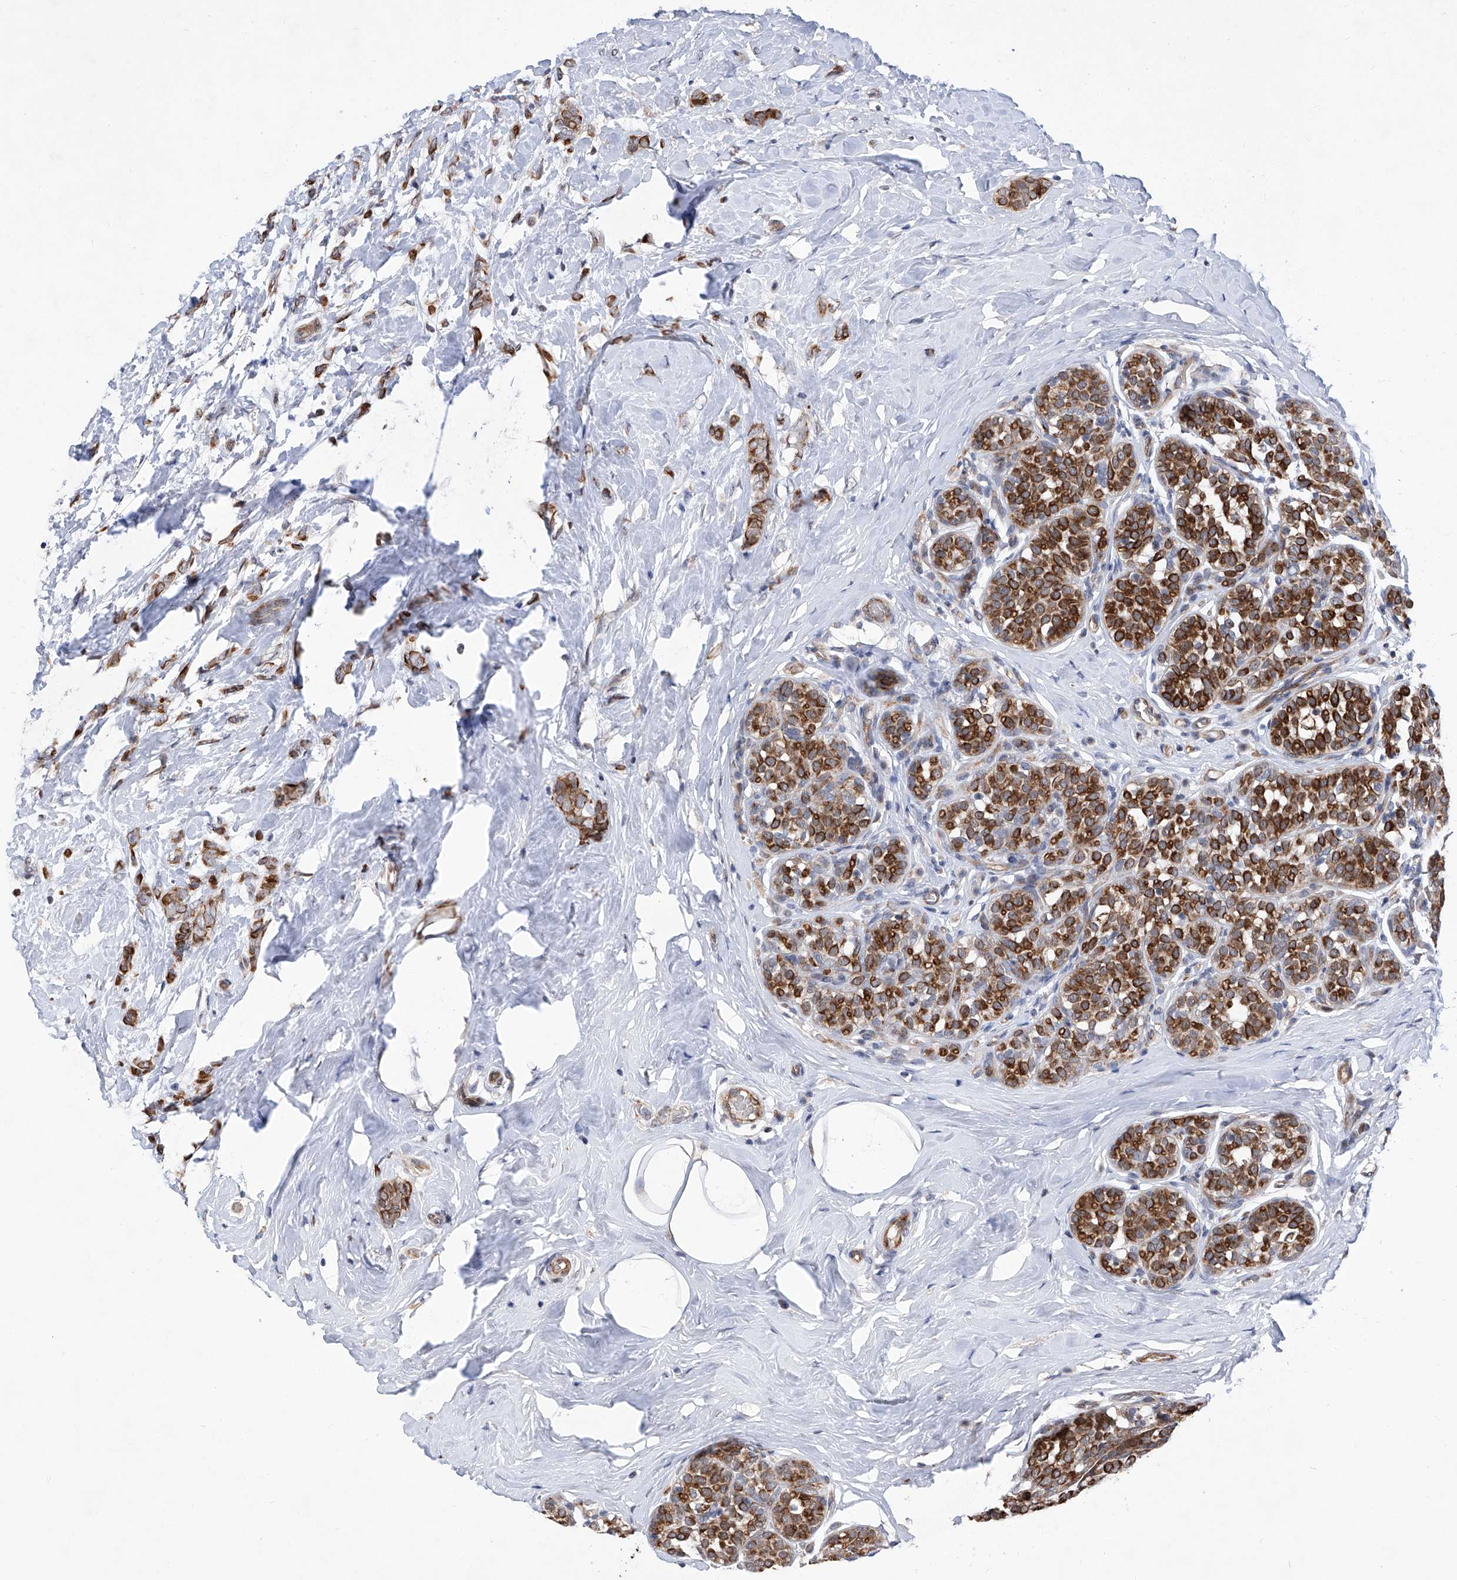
{"staining": {"intensity": "strong", "quantity": ">75%", "location": "cytoplasmic/membranous"}, "tissue": "breast cancer", "cell_type": "Tumor cells", "image_type": "cancer", "snomed": [{"axis": "morphology", "description": "Lobular carcinoma, in situ"}, {"axis": "morphology", "description": "Lobular carcinoma"}, {"axis": "topography", "description": "Breast"}], "caption": "Immunohistochemistry (IHC) (DAB (3,3'-diaminobenzidine)) staining of human breast cancer reveals strong cytoplasmic/membranous protein expression in about >75% of tumor cells. (Brightfield microscopy of DAB IHC at high magnification).", "gene": "FARP2", "patient": {"sex": "female", "age": 41}}